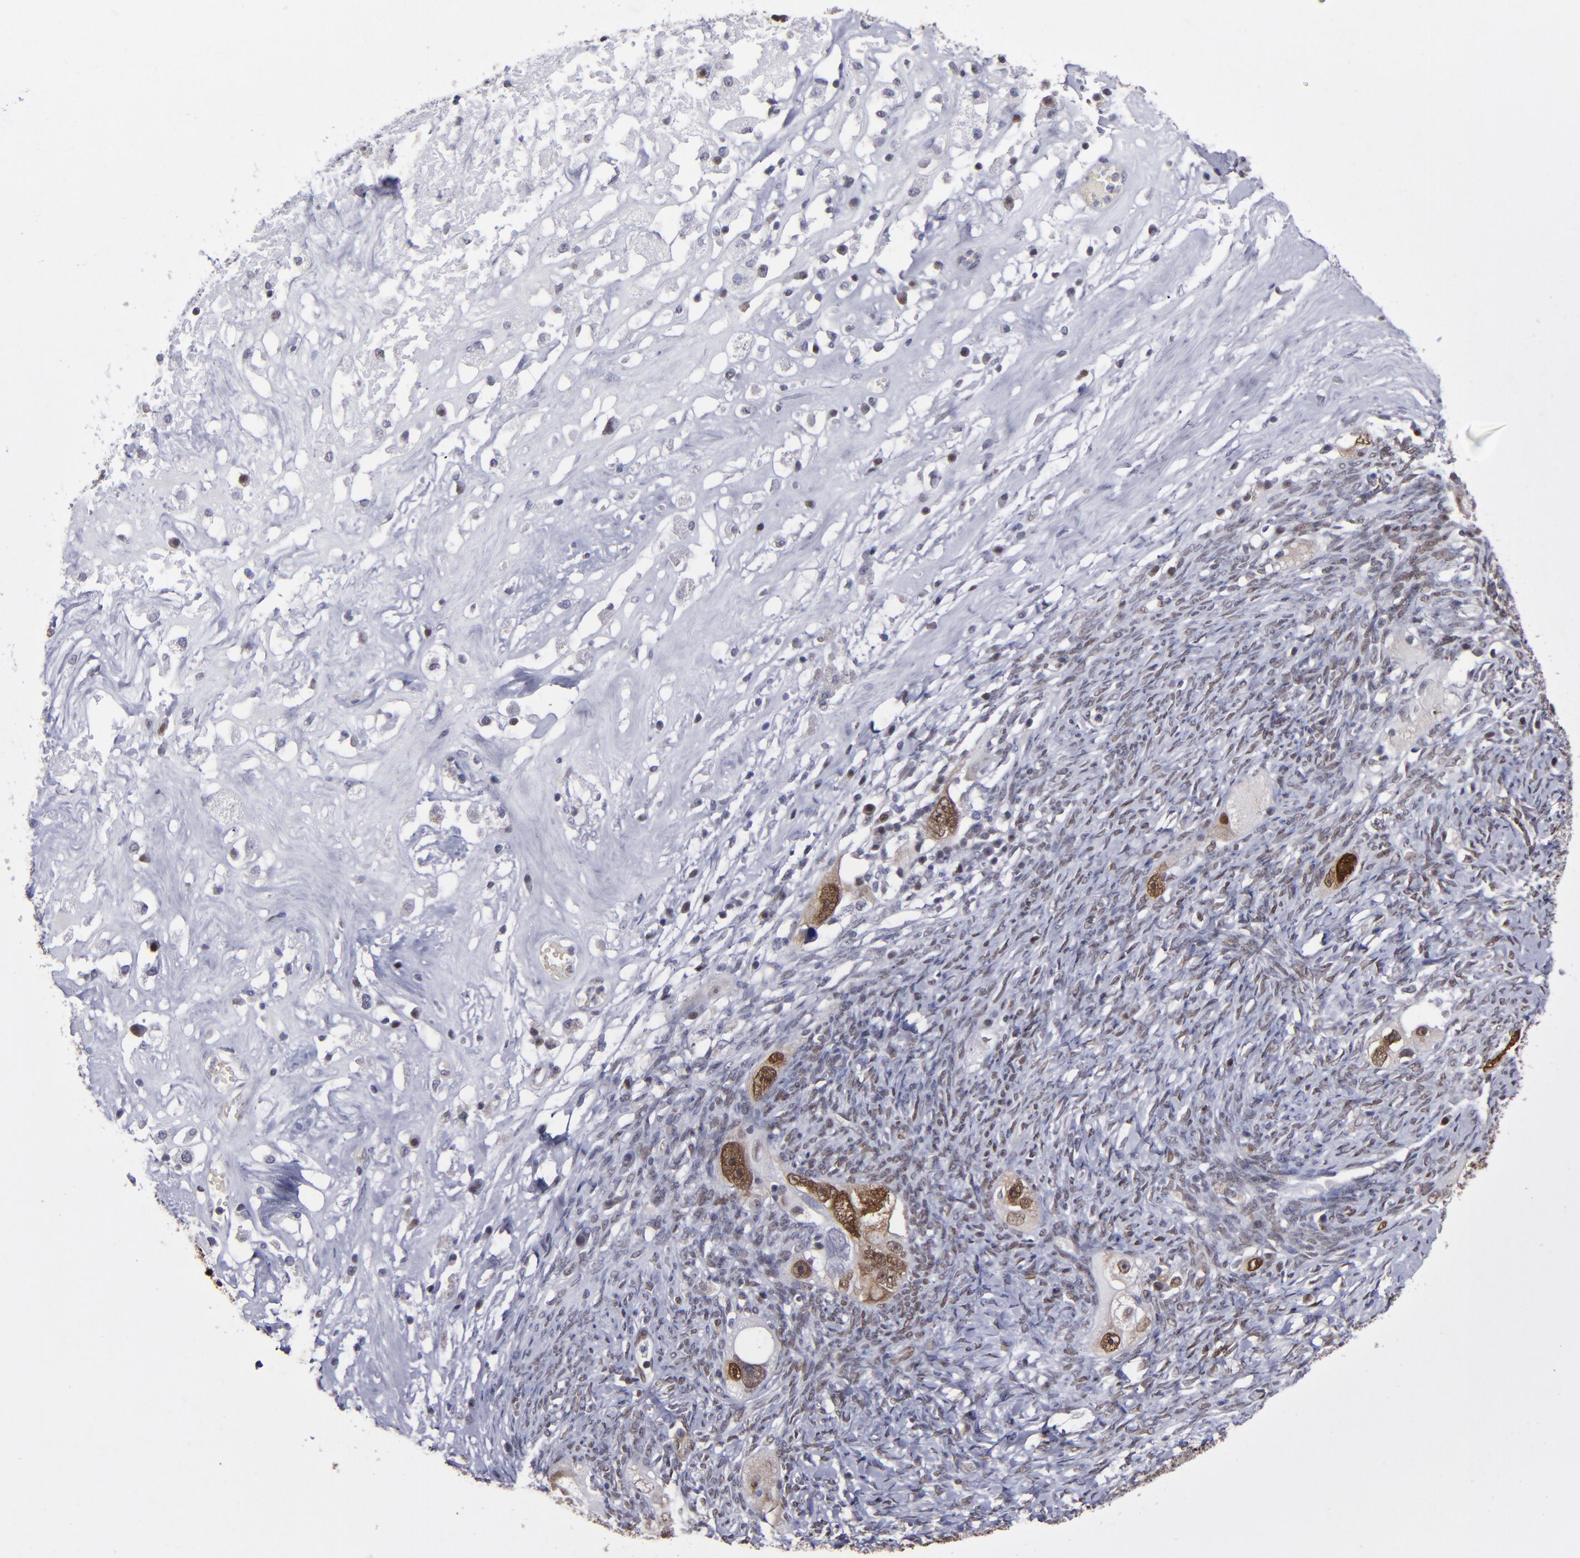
{"staining": {"intensity": "strong", "quantity": ">75%", "location": "nuclear"}, "tissue": "ovarian cancer", "cell_type": "Tumor cells", "image_type": "cancer", "snomed": [{"axis": "morphology", "description": "Normal tissue, NOS"}, {"axis": "morphology", "description": "Cystadenocarcinoma, serous, NOS"}, {"axis": "topography", "description": "Ovary"}], "caption": "Immunohistochemistry (IHC) (DAB) staining of ovarian cancer (serous cystadenocarcinoma) exhibits strong nuclear protein expression in approximately >75% of tumor cells. (IHC, brightfield microscopy, high magnification).", "gene": "MGMT", "patient": {"sex": "female", "age": 62}}